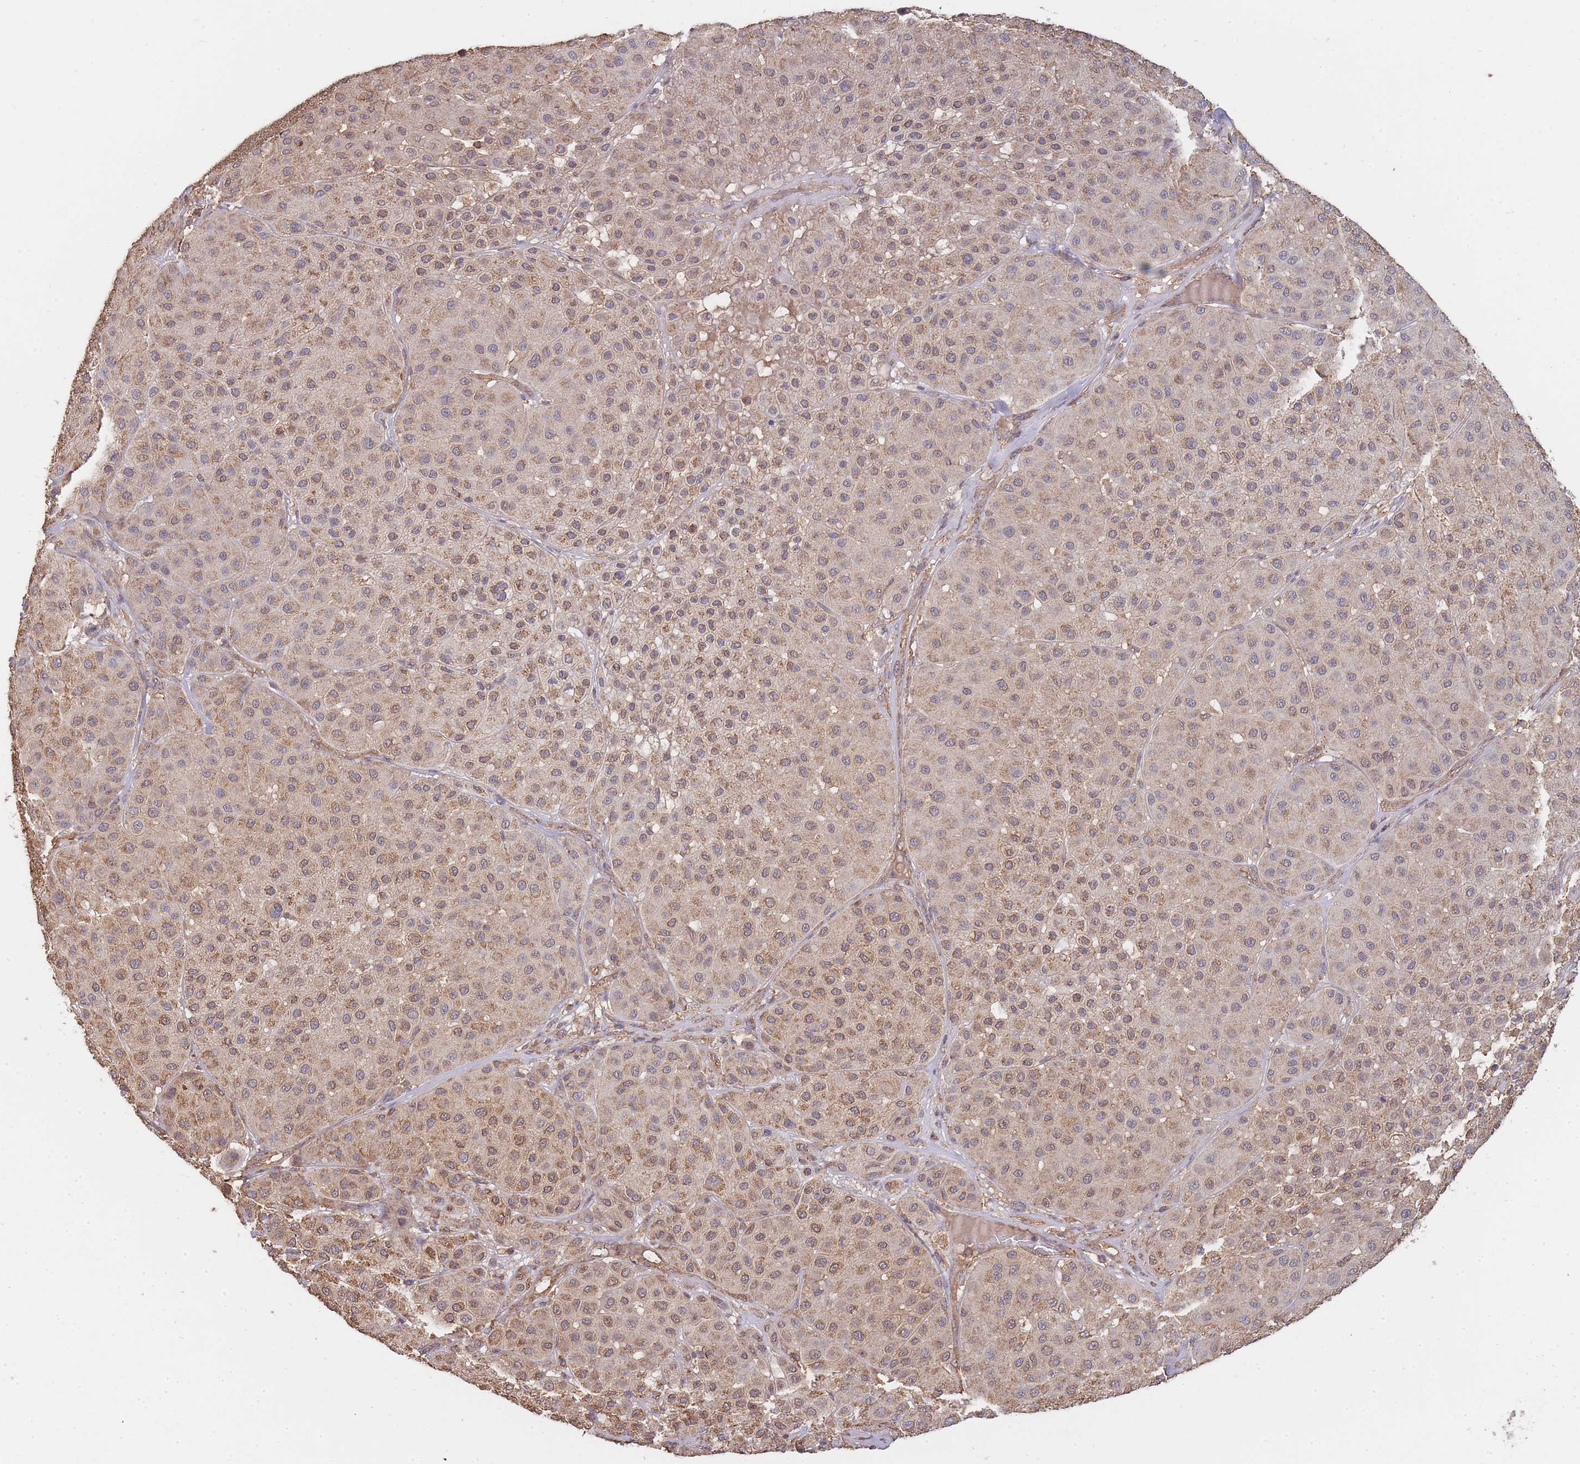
{"staining": {"intensity": "moderate", "quantity": "25%-75%", "location": "cytoplasmic/membranous,nuclear"}, "tissue": "melanoma", "cell_type": "Tumor cells", "image_type": "cancer", "snomed": [{"axis": "morphology", "description": "Malignant melanoma, Metastatic site"}, {"axis": "topography", "description": "Smooth muscle"}], "caption": "Malignant melanoma (metastatic site) was stained to show a protein in brown. There is medium levels of moderate cytoplasmic/membranous and nuclear positivity in approximately 25%-75% of tumor cells. Nuclei are stained in blue.", "gene": "METRN", "patient": {"sex": "male", "age": 41}}